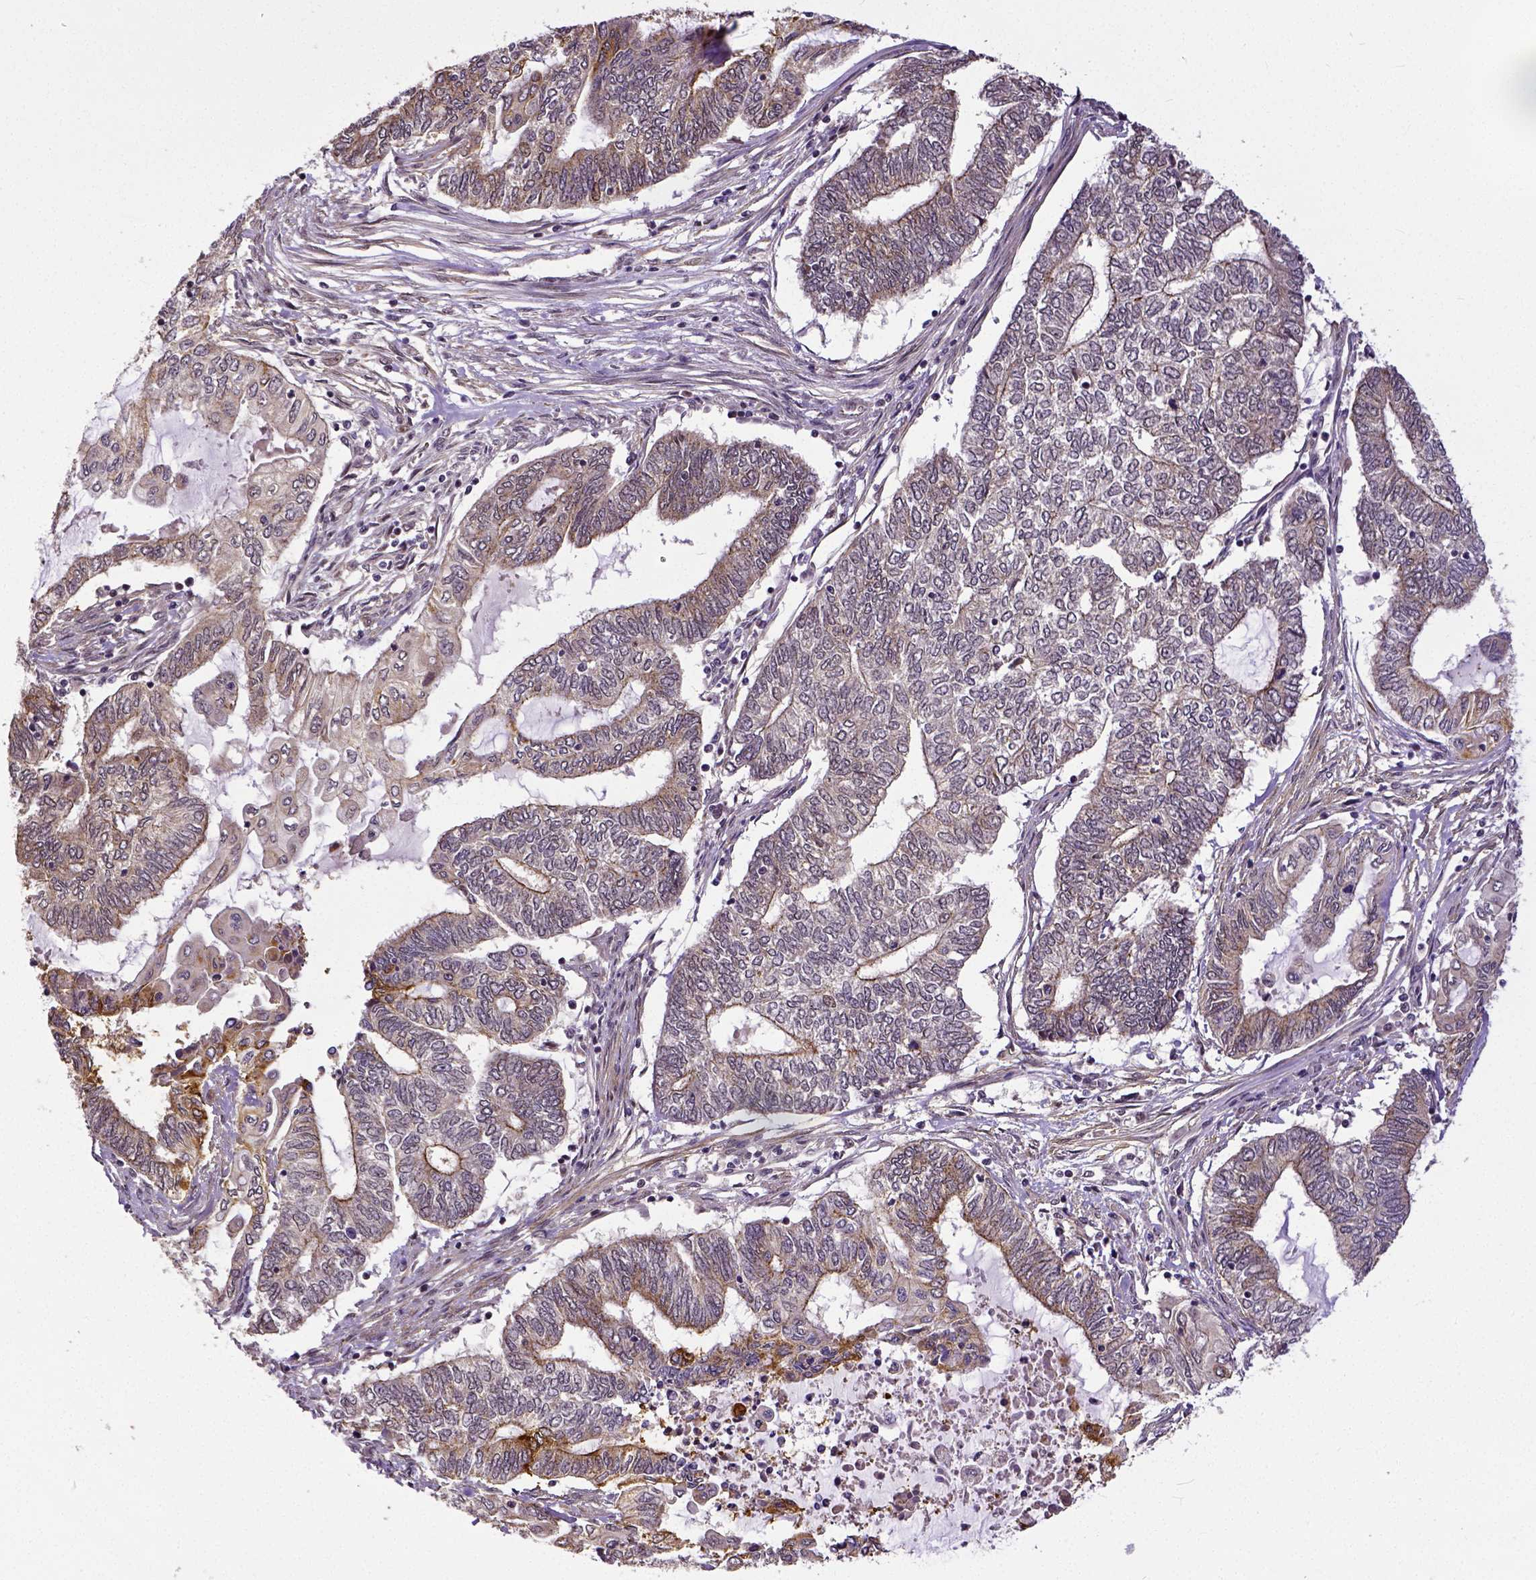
{"staining": {"intensity": "moderate", "quantity": "25%-75%", "location": "cytoplasmic/membranous"}, "tissue": "endometrial cancer", "cell_type": "Tumor cells", "image_type": "cancer", "snomed": [{"axis": "morphology", "description": "Adenocarcinoma, NOS"}, {"axis": "topography", "description": "Uterus"}, {"axis": "topography", "description": "Endometrium"}], "caption": "This image reveals endometrial cancer (adenocarcinoma) stained with immunohistochemistry to label a protein in brown. The cytoplasmic/membranous of tumor cells show moderate positivity for the protein. Nuclei are counter-stained blue.", "gene": "DICER1", "patient": {"sex": "female", "age": 70}}